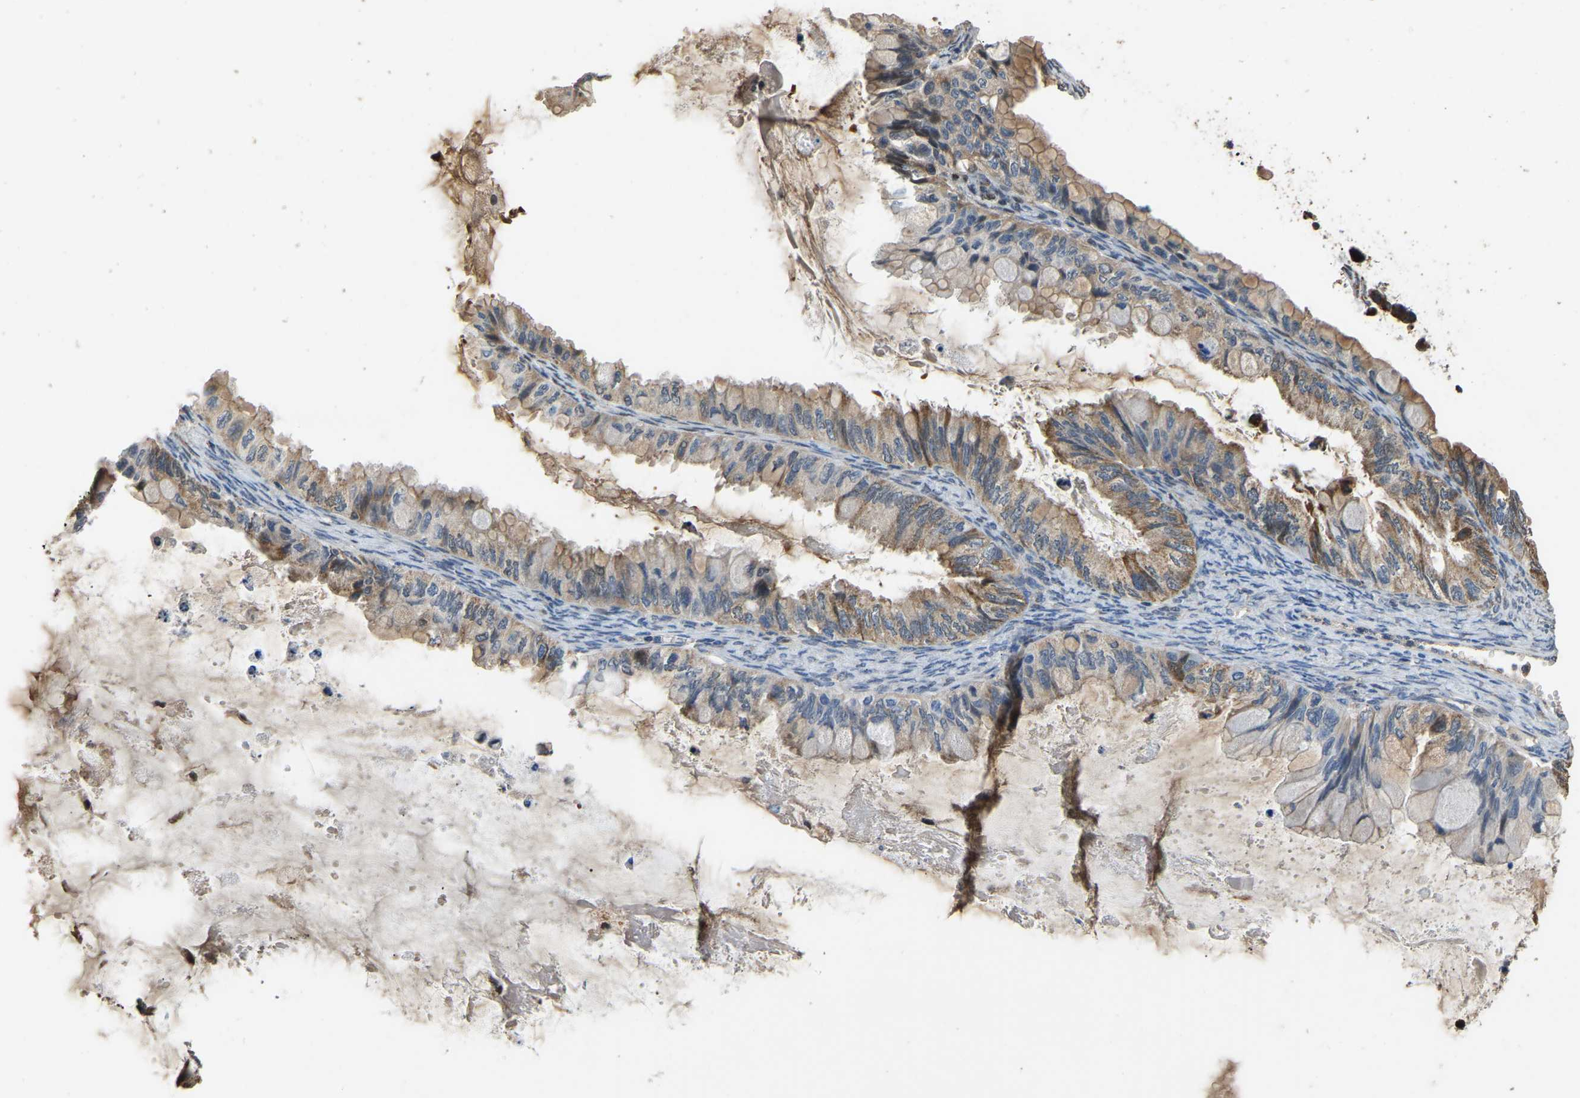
{"staining": {"intensity": "moderate", "quantity": ">75%", "location": "cytoplasmic/membranous"}, "tissue": "ovarian cancer", "cell_type": "Tumor cells", "image_type": "cancer", "snomed": [{"axis": "morphology", "description": "Cystadenocarcinoma, mucinous, NOS"}, {"axis": "topography", "description": "Ovary"}], "caption": "This histopathology image demonstrates ovarian cancer (mucinous cystadenocarcinoma) stained with immunohistochemistry to label a protein in brown. The cytoplasmic/membranous of tumor cells show moderate positivity for the protein. Nuclei are counter-stained blue.", "gene": "TUFM", "patient": {"sex": "female", "age": 80}}